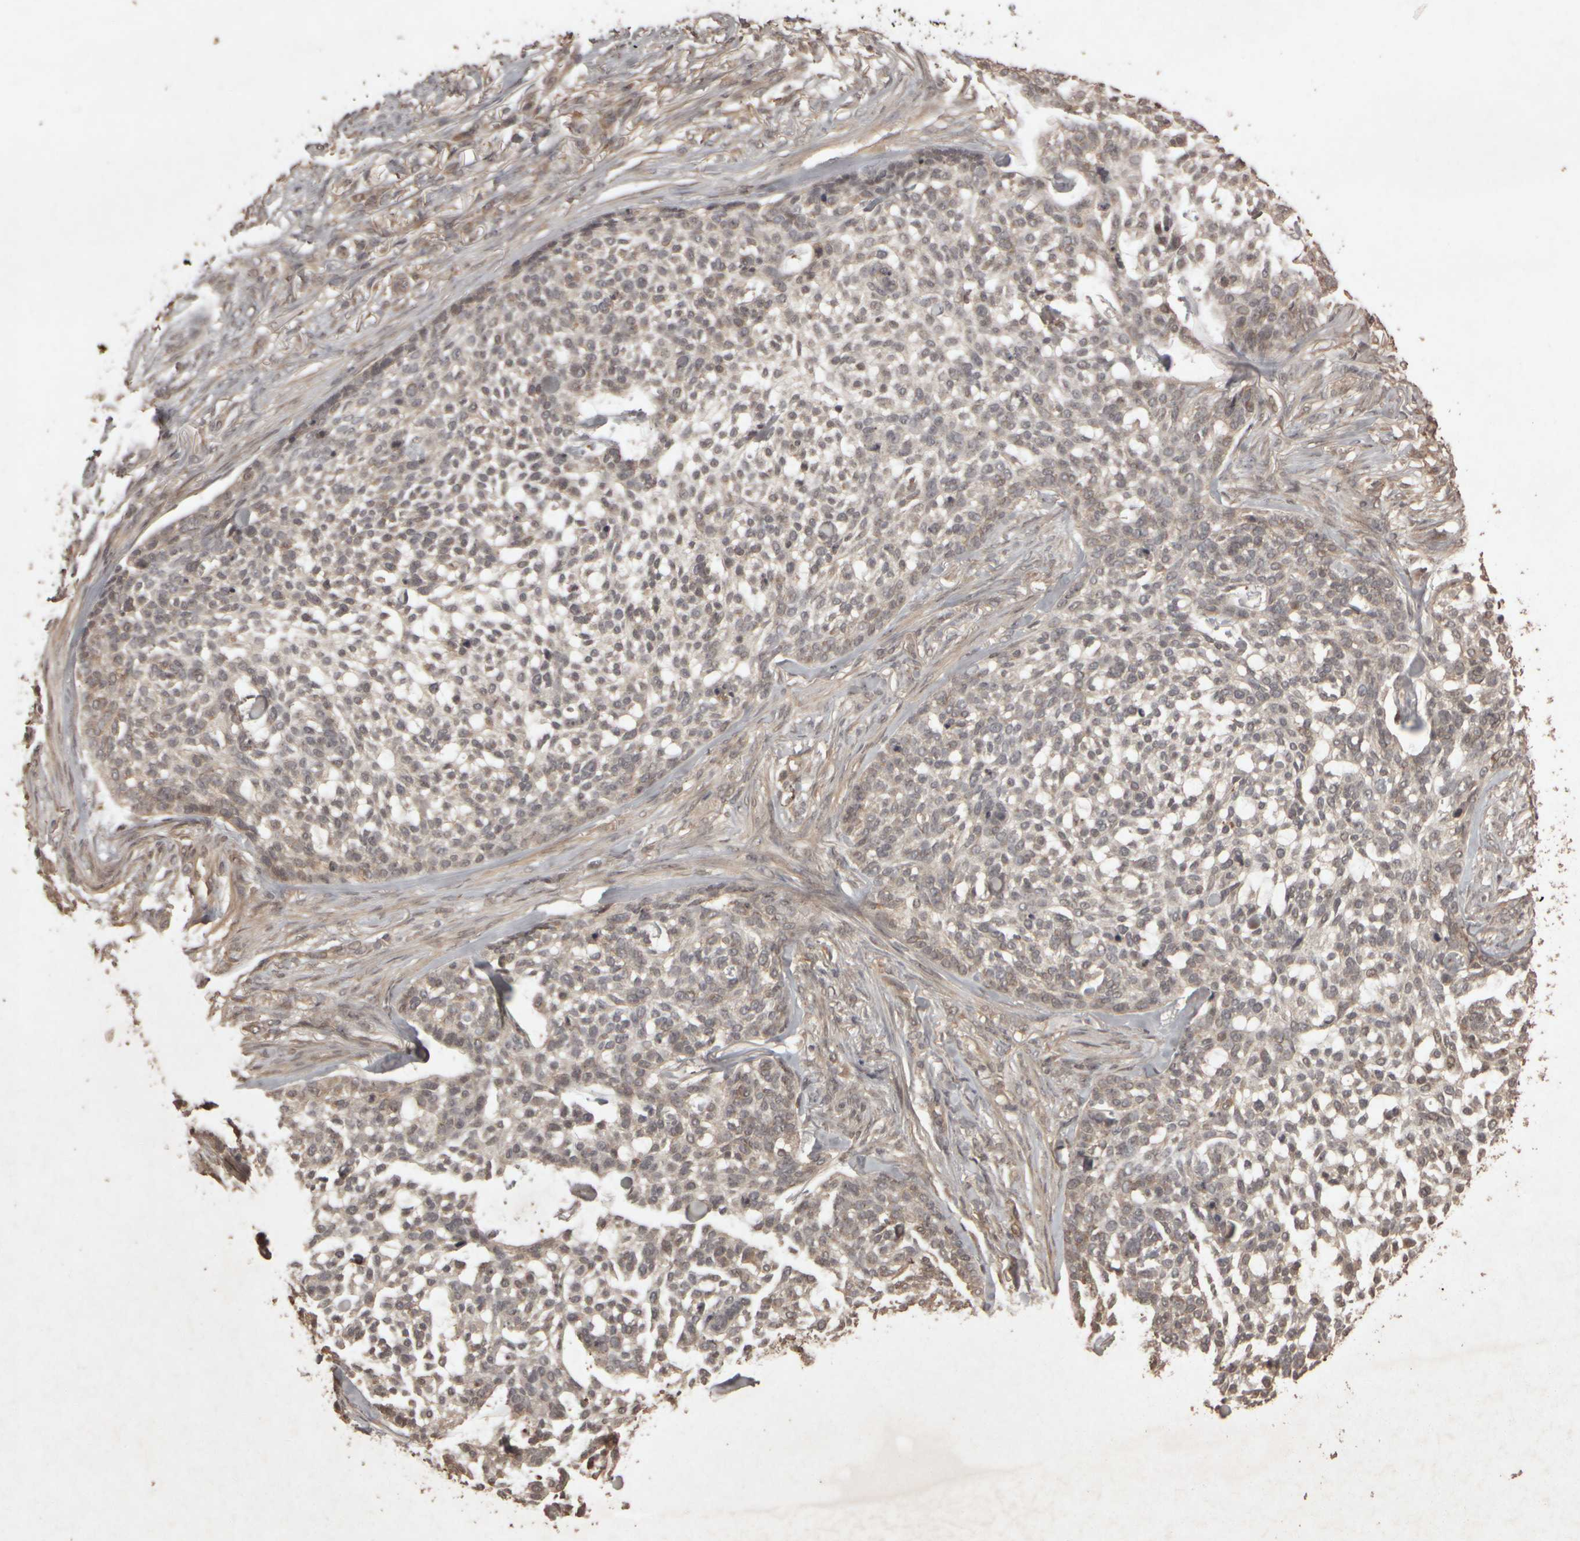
{"staining": {"intensity": "negative", "quantity": "none", "location": "none"}, "tissue": "skin cancer", "cell_type": "Tumor cells", "image_type": "cancer", "snomed": [{"axis": "morphology", "description": "Basal cell carcinoma"}, {"axis": "topography", "description": "Skin"}], "caption": "DAB (3,3'-diaminobenzidine) immunohistochemical staining of human skin basal cell carcinoma exhibits no significant positivity in tumor cells.", "gene": "ACO1", "patient": {"sex": "female", "age": 64}}